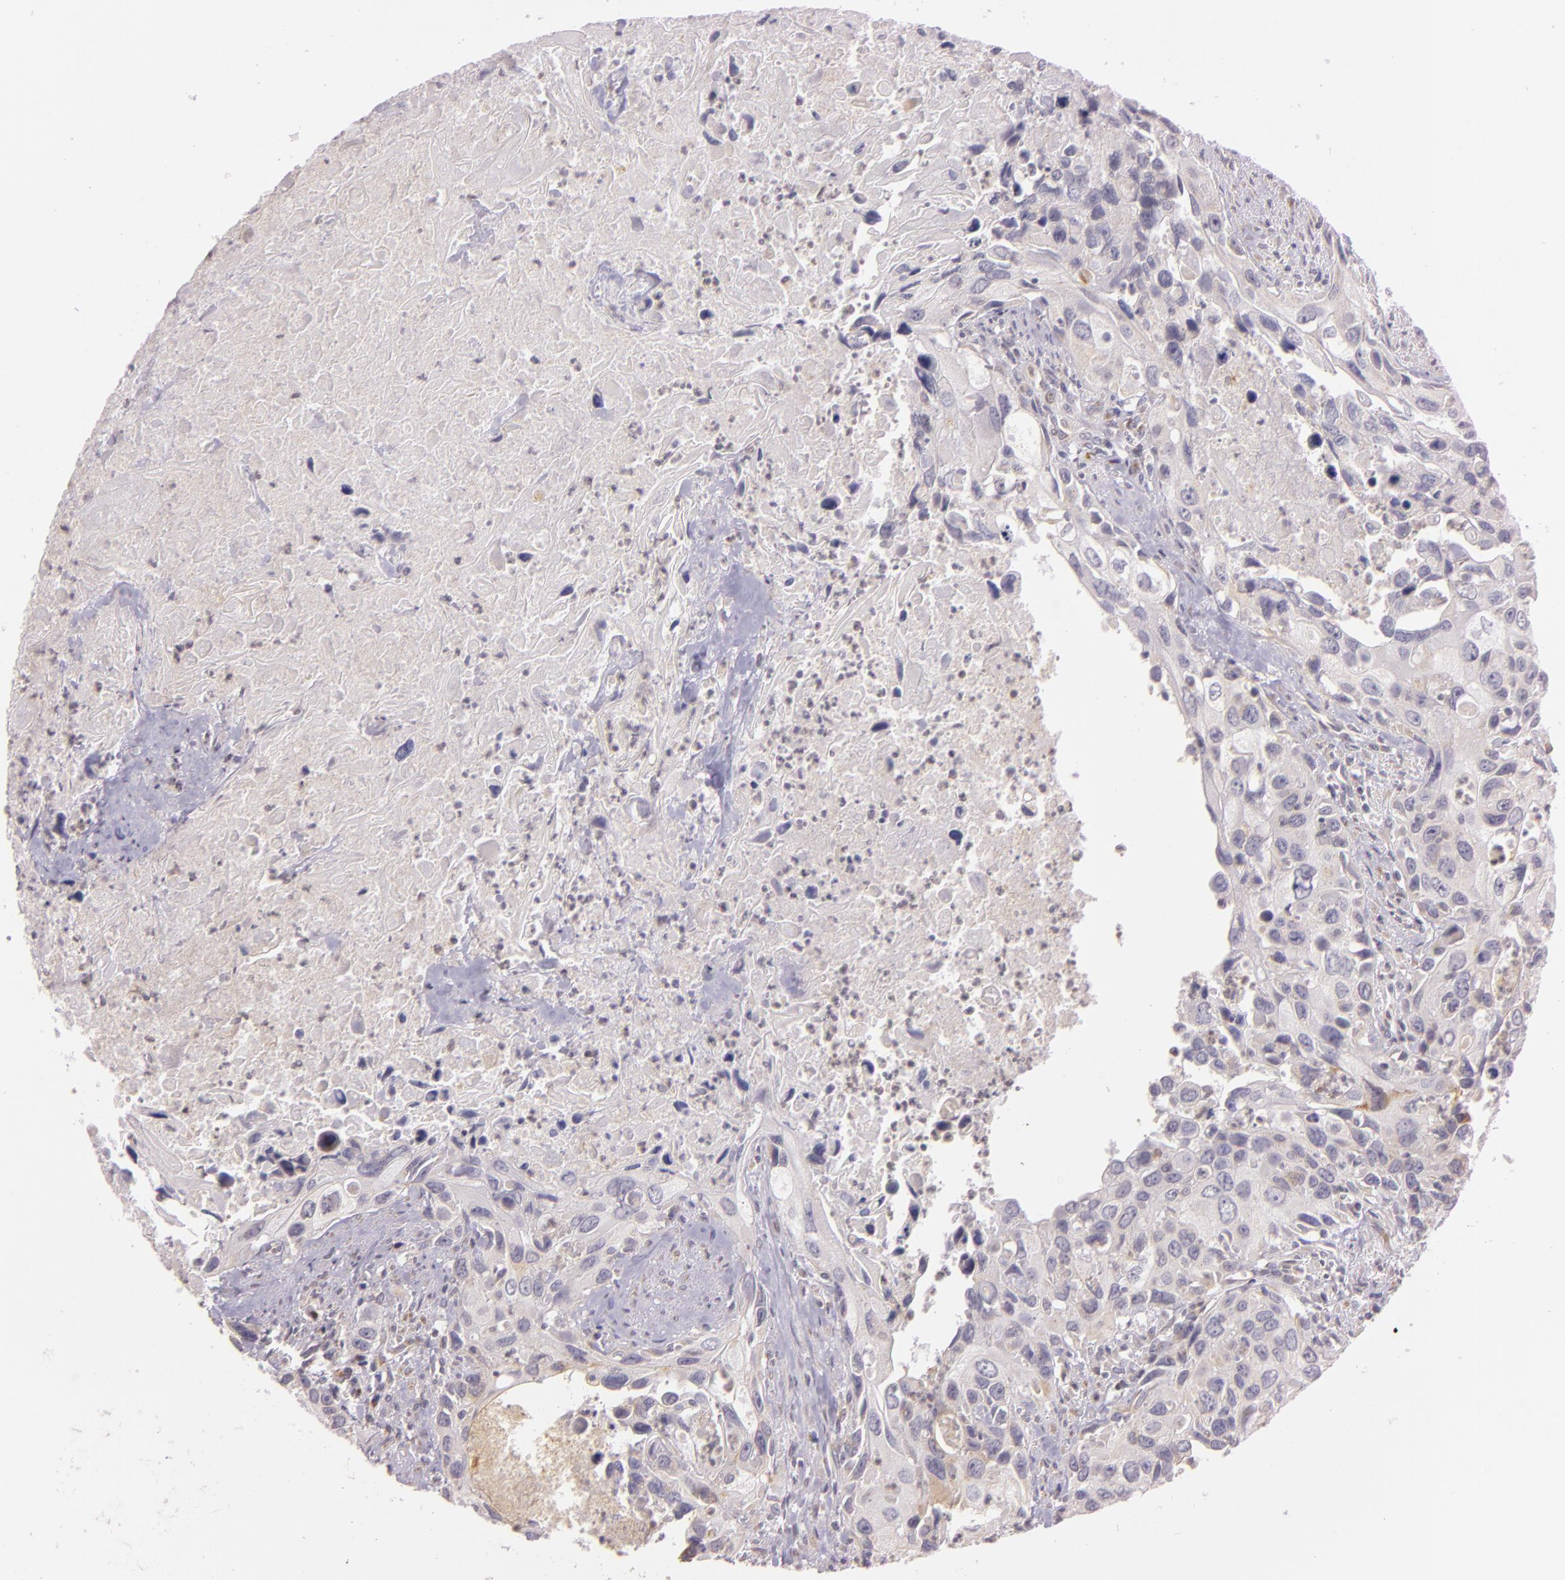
{"staining": {"intensity": "negative", "quantity": "none", "location": "none"}, "tissue": "urothelial cancer", "cell_type": "Tumor cells", "image_type": "cancer", "snomed": [{"axis": "morphology", "description": "Urothelial carcinoma, High grade"}, {"axis": "topography", "description": "Urinary bladder"}], "caption": "The micrograph exhibits no significant expression in tumor cells of urothelial carcinoma (high-grade).", "gene": "LGMN", "patient": {"sex": "male", "age": 71}}